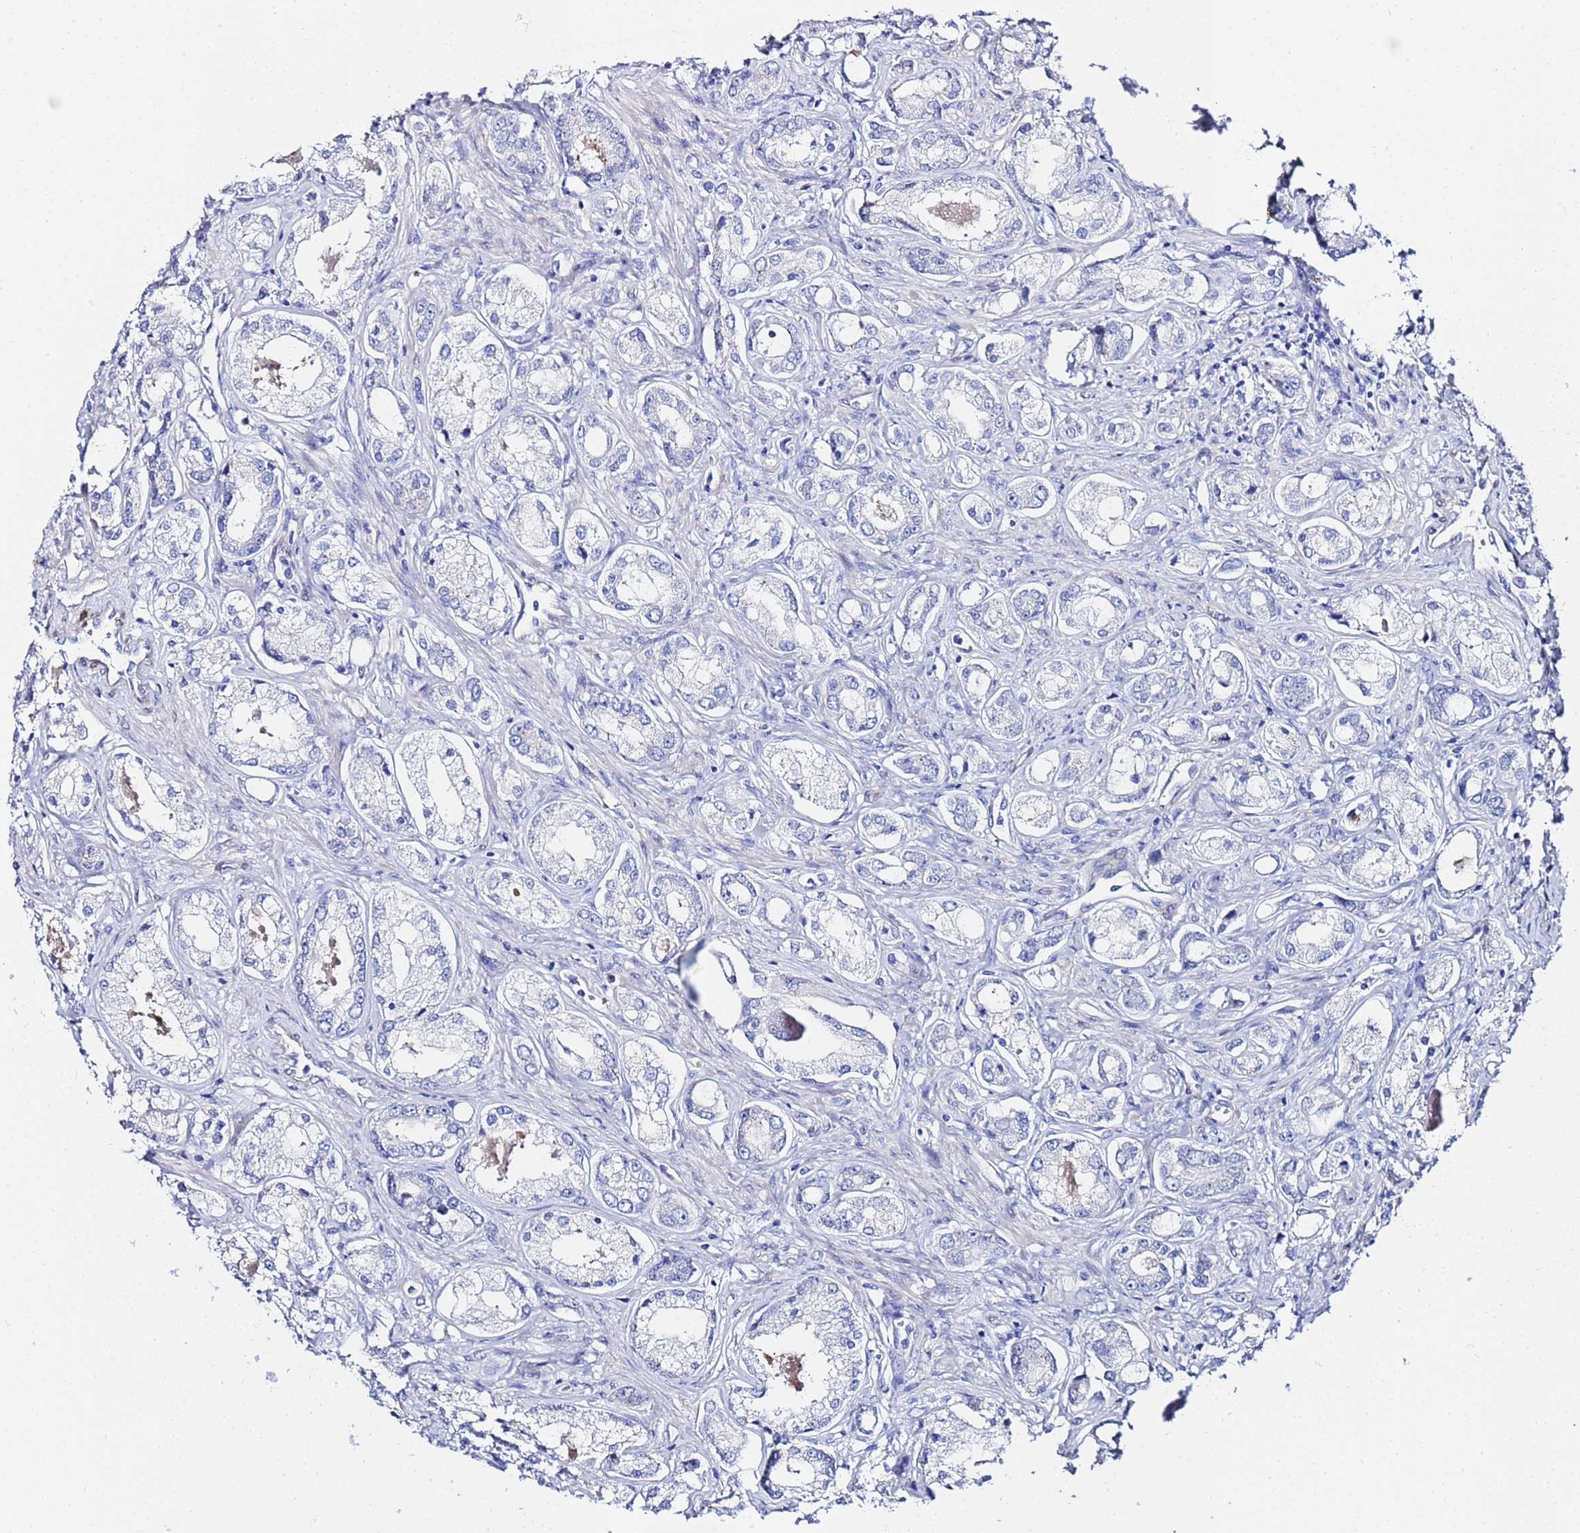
{"staining": {"intensity": "negative", "quantity": "none", "location": "none"}, "tissue": "prostate cancer", "cell_type": "Tumor cells", "image_type": "cancer", "snomed": [{"axis": "morphology", "description": "Adenocarcinoma, Low grade"}, {"axis": "topography", "description": "Prostate"}], "caption": "Prostate cancer (adenocarcinoma (low-grade)) was stained to show a protein in brown. There is no significant staining in tumor cells. (DAB (3,3'-diaminobenzidine) immunohistochemistry (IHC) with hematoxylin counter stain).", "gene": "ZNF26", "patient": {"sex": "male", "age": 68}}